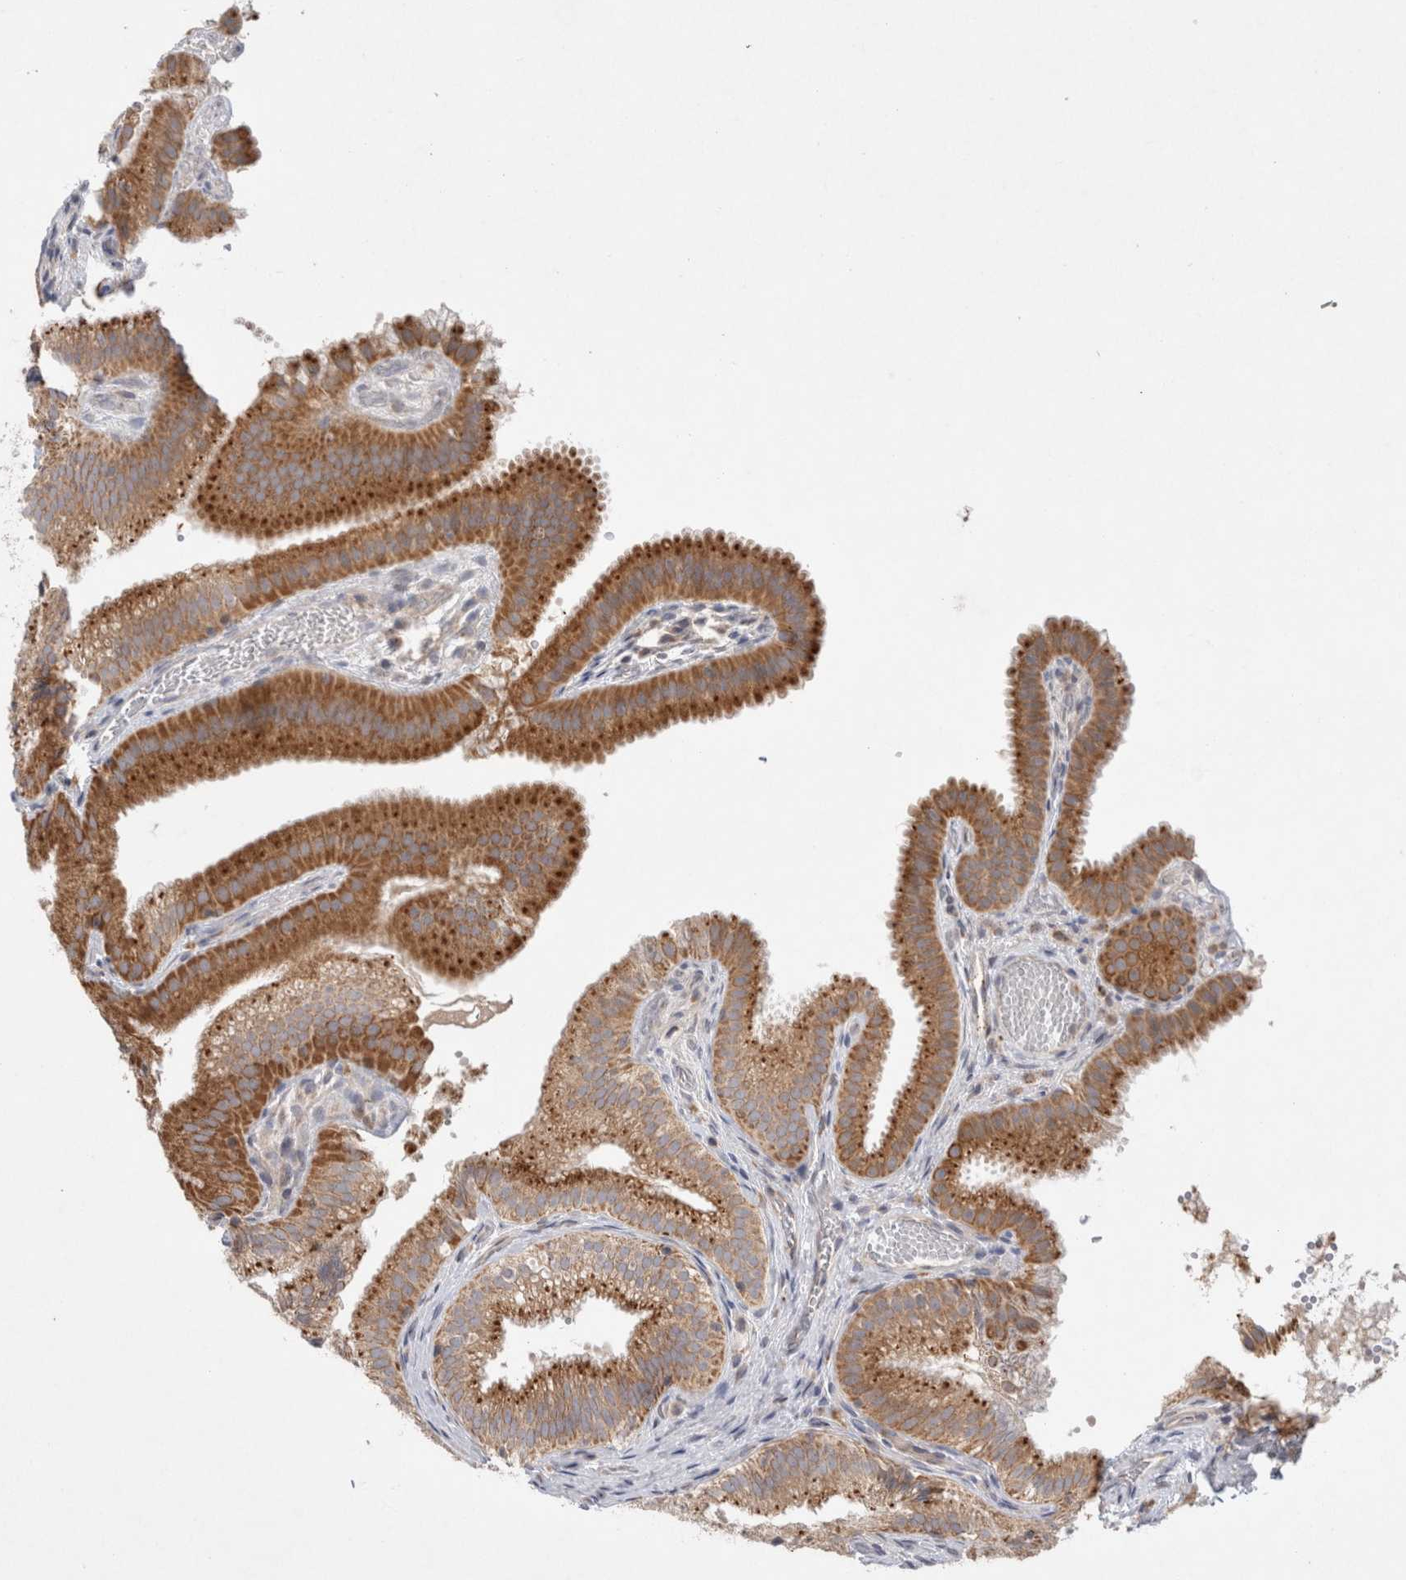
{"staining": {"intensity": "strong", "quantity": ">75%", "location": "cytoplasmic/membranous"}, "tissue": "gallbladder", "cell_type": "Glandular cells", "image_type": "normal", "snomed": [{"axis": "morphology", "description": "Normal tissue, NOS"}, {"axis": "topography", "description": "Gallbladder"}], "caption": "A brown stain shows strong cytoplasmic/membranous expression of a protein in glandular cells of normal human gallbladder. Using DAB (brown) and hematoxylin (blue) stains, captured at high magnification using brightfield microscopy.", "gene": "NPC1", "patient": {"sex": "female", "age": 30}}